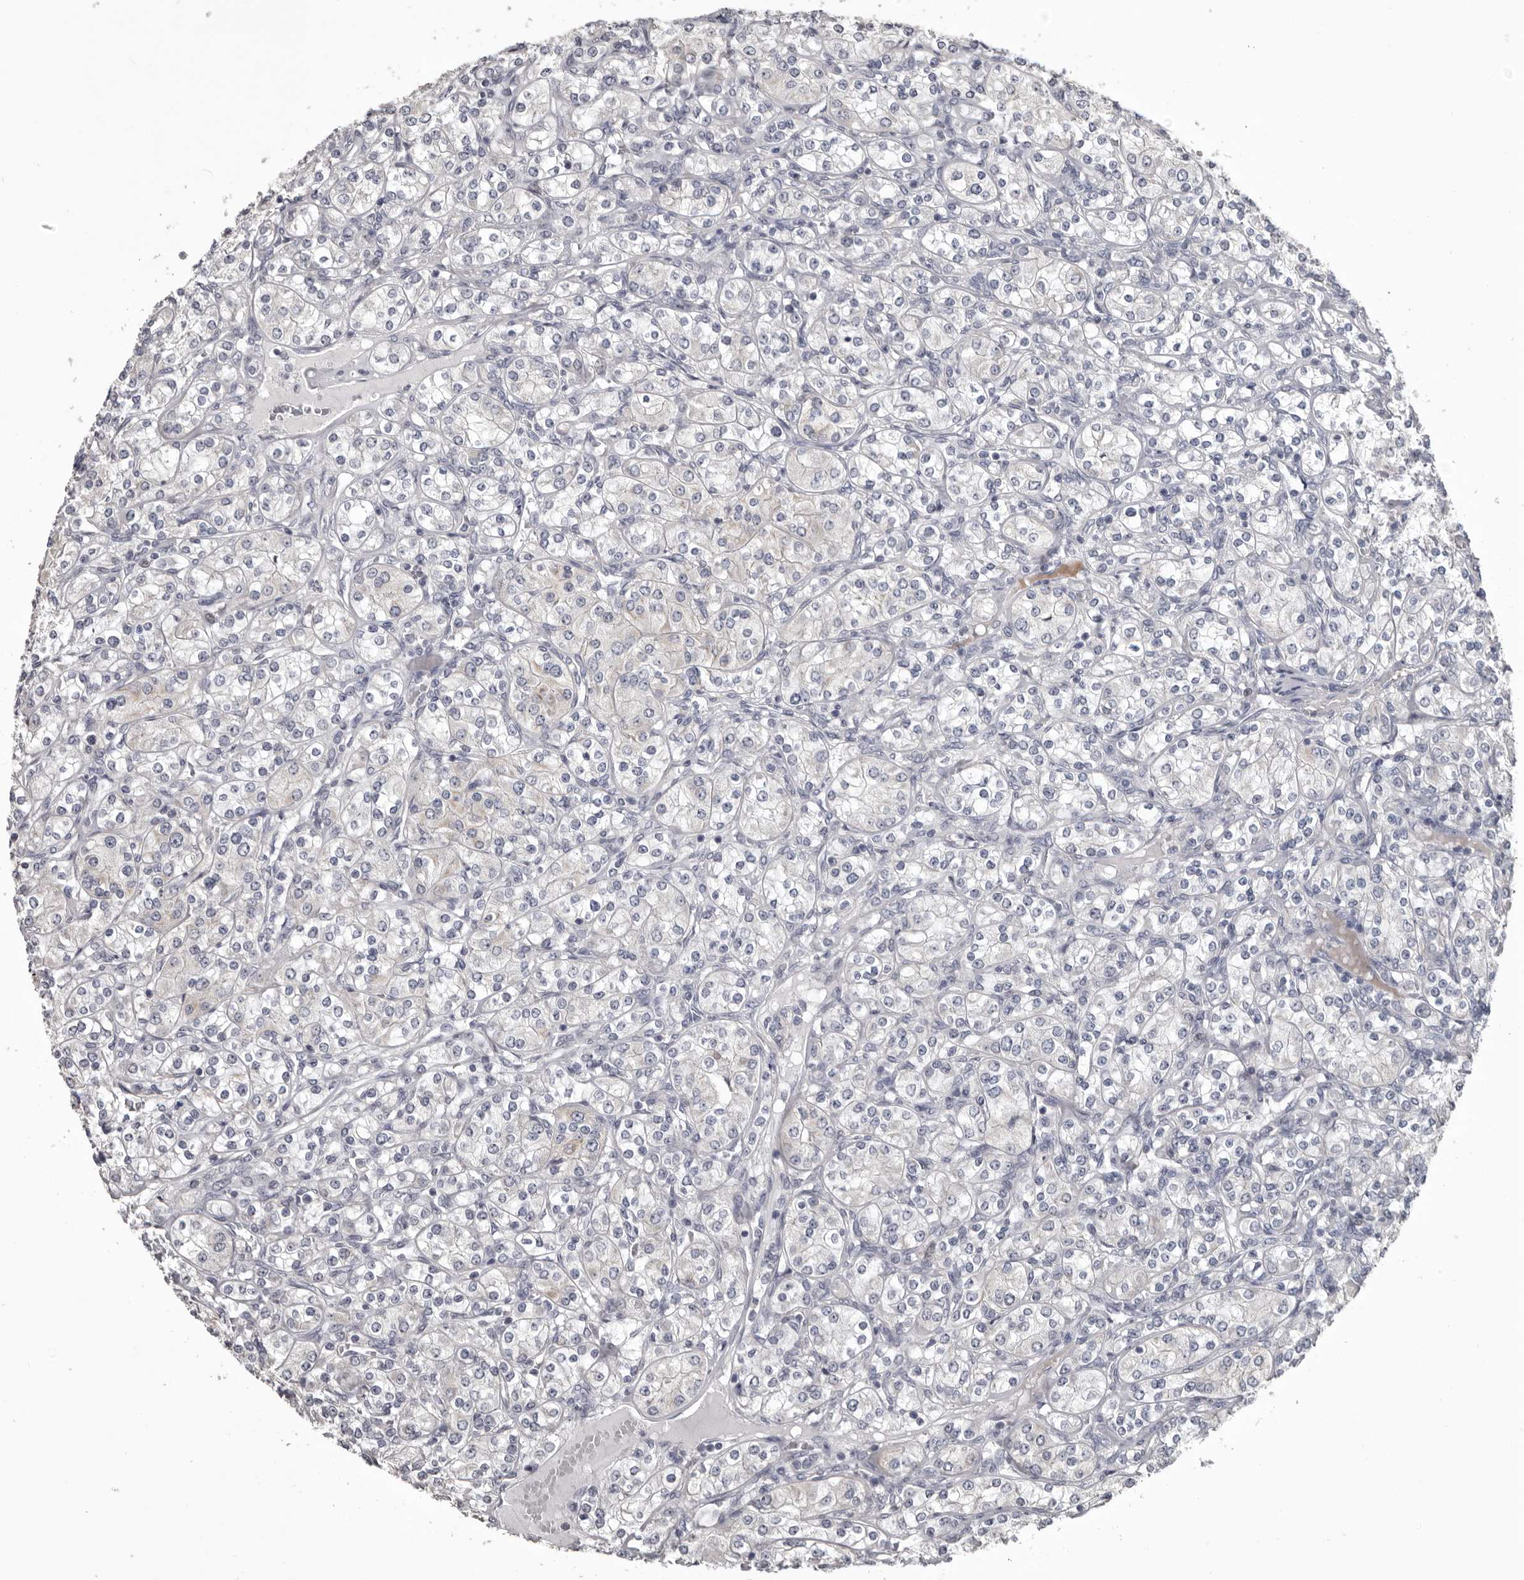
{"staining": {"intensity": "moderate", "quantity": "<25%", "location": "cytoplasmic/membranous"}, "tissue": "renal cancer", "cell_type": "Tumor cells", "image_type": "cancer", "snomed": [{"axis": "morphology", "description": "Adenocarcinoma, NOS"}, {"axis": "topography", "description": "Kidney"}], "caption": "Adenocarcinoma (renal) stained with DAB (3,3'-diaminobenzidine) IHC exhibits low levels of moderate cytoplasmic/membranous staining in about <25% of tumor cells. (DAB = brown stain, brightfield microscopy at high magnification).", "gene": "LPAR6", "patient": {"sex": "male", "age": 77}}